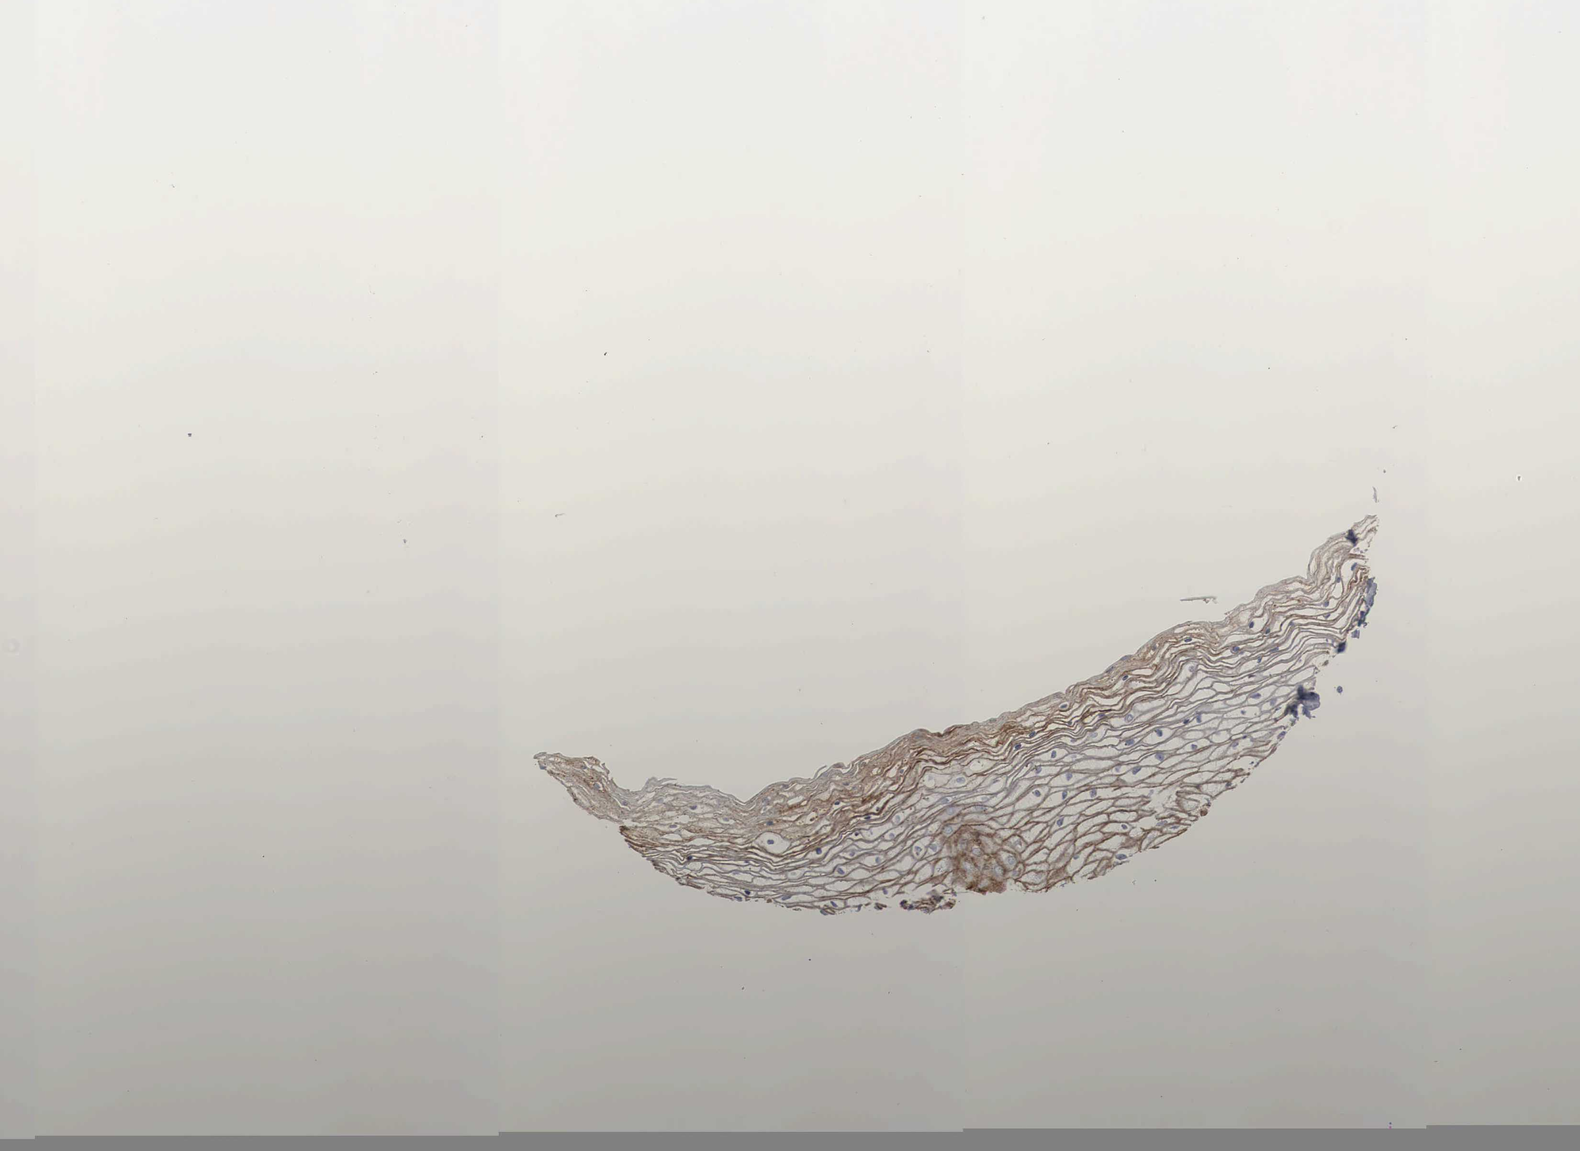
{"staining": {"intensity": "moderate", "quantity": ">75%", "location": "cytoplasmic/membranous"}, "tissue": "vagina", "cell_type": "Squamous epithelial cells", "image_type": "normal", "snomed": [{"axis": "morphology", "description": "Normal tissue, NOS"}, {"axis": "topography", "description": "Vagina"}], "caption": "About >75% of squamous epithelial cells in benign vagina display moderate cytoplasmic/membranous protein staining as visualized by brown immunohistochemical staining.", "gene": "LGALS3BP", "patient": {"sex": "female", "age": 34}}